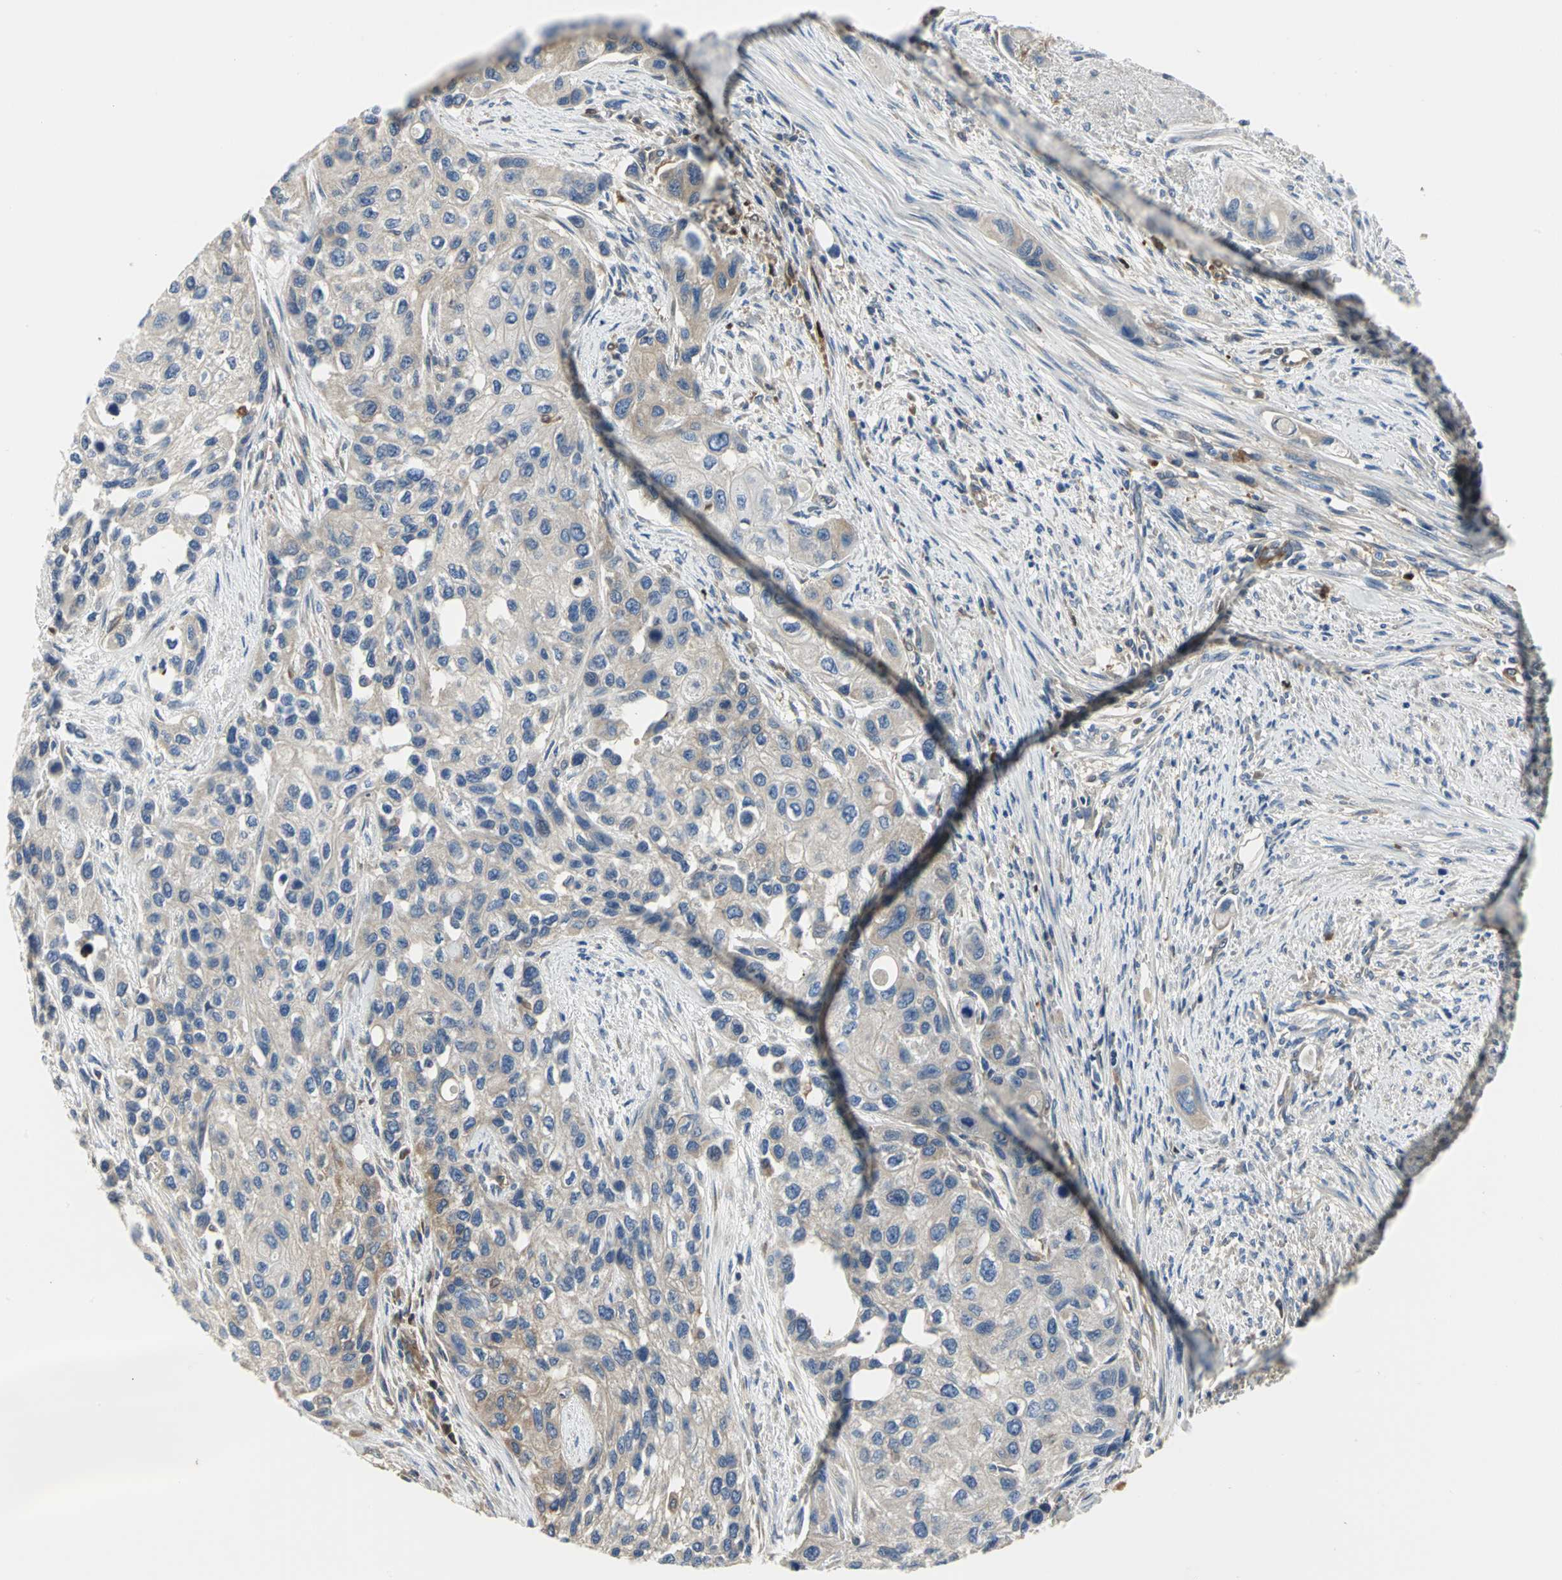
{"staining": {"intensity": "moderate", "quantity": ">75%", "location": "cytoplasmic/membranous"}, "tissue": "urothelial cancer", "cell_type": "Tumor cells", "image_type": "cancer", "snomed": [{"axis": "morphology", "description": "Urothelial carcinoma, High grade"}, {"axis": "topography", "description": "Urinary bladder"}], "caption": "Immunohistochemistry (IHC) image of neoplastic tissue: urothelial cancer stained using IHC exhibits medium levels of moderate protein expression localized specifically in the cytoplasmic/membranous of tumor cells, appearing as a cytoplasmic/membranous brown color.", "gene": "CHRNB1", "patient": {"sex": "female", "age": 56}}